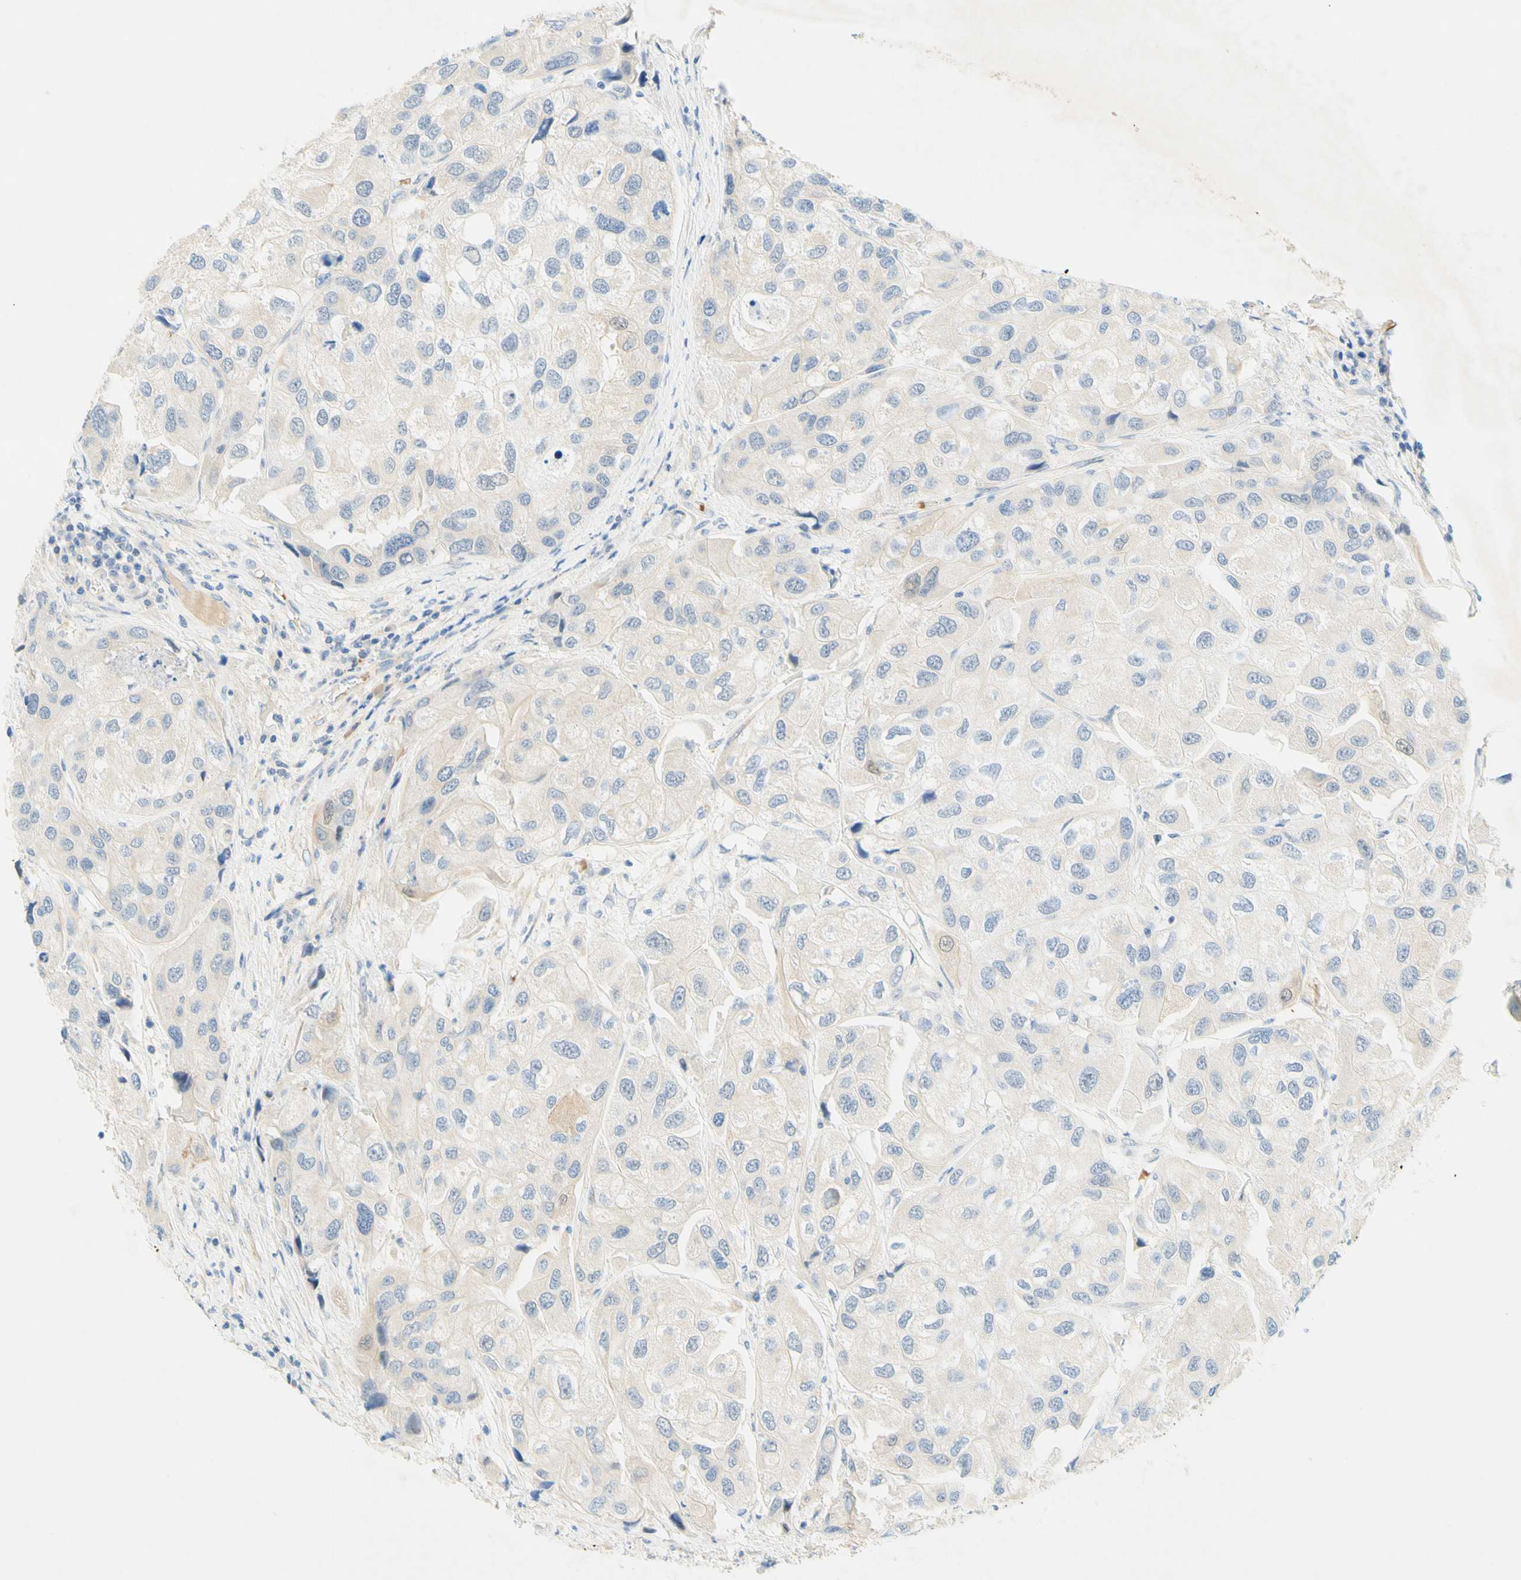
{"staining": {"intensity": "weak", "quantity": "<25%", "location": "cytoplasmic/membranous"}, "tissue": "urothelial cancer", "cell_type": "Tumor cells", "image_type": "cancer", "snomed": [{"axis": "morphology", "description": "Urothelial carcinoma, High grade"}, {"axis": "topography", "description": "Urinary bladder"}], "caption": "Immunohistochemistry (IHC) image of human urothelial cancer stained for a protein (brown), which reveals no positivity in tumor cells.", "gene": "ENTREP2", "patient": {"sex": "female", "age": 64}}